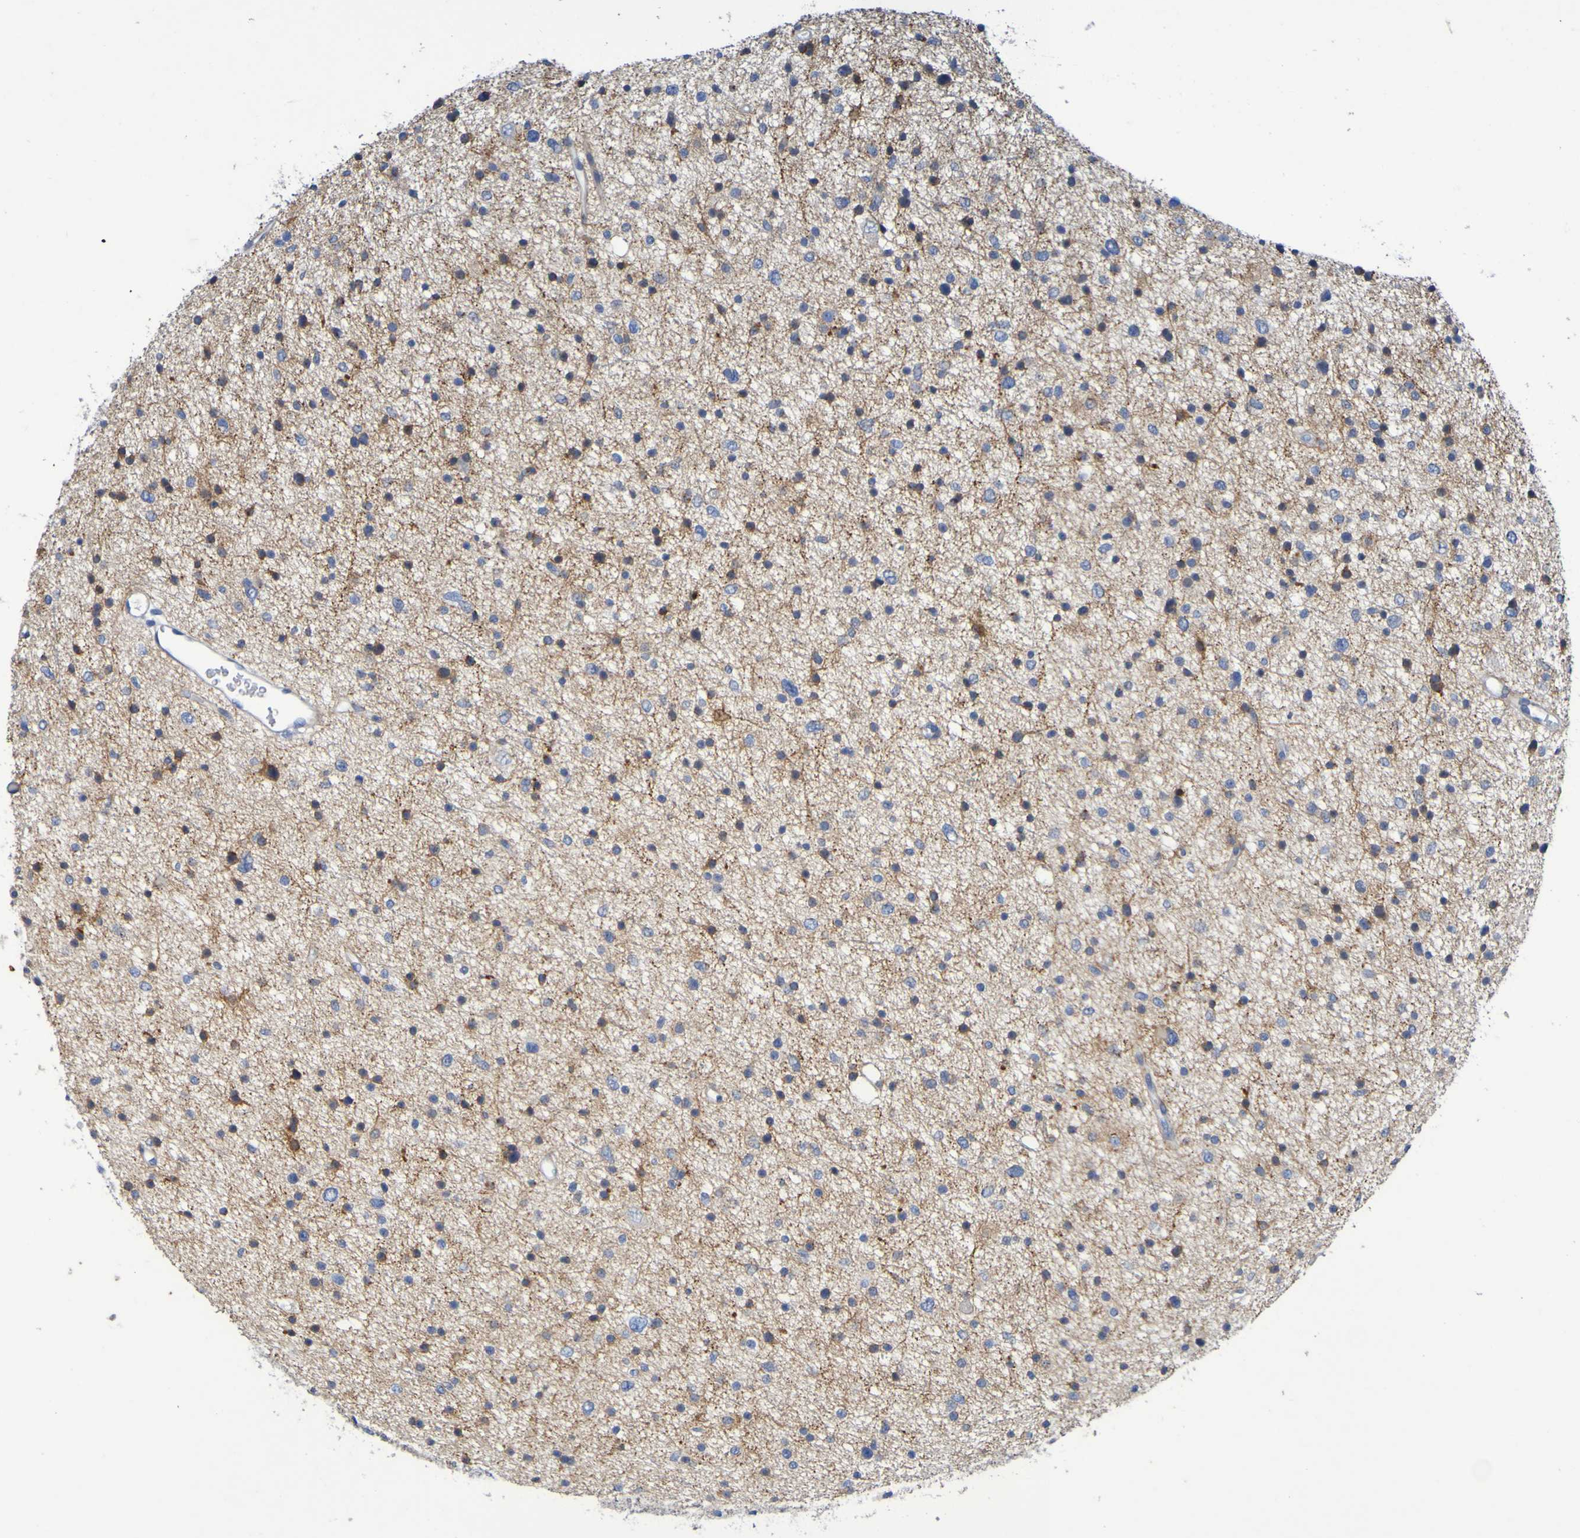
{"staining": {"intensity": "moderate", "quantity": "25%-75%", "location": "cytoplasmic/membranous"}, "tissue": "glioma", "cell_type": "Tumor cells", "image_type": "cancer", "snomed": [{"axis": "morphology", "description": "Glioma, malignant, Low grade"}, {"axis": "topography", "description": "Brain"}], "caption": "This histopathology image displays immunohistochemistry (IHC) staining of human malignant glioma (low-grade), with medium moderate cytoplasmic/membranous staining in about 25%-75% of tumor cells.", "gene": "C11orf24", "patient": {"sex": "female", "age": 37}}